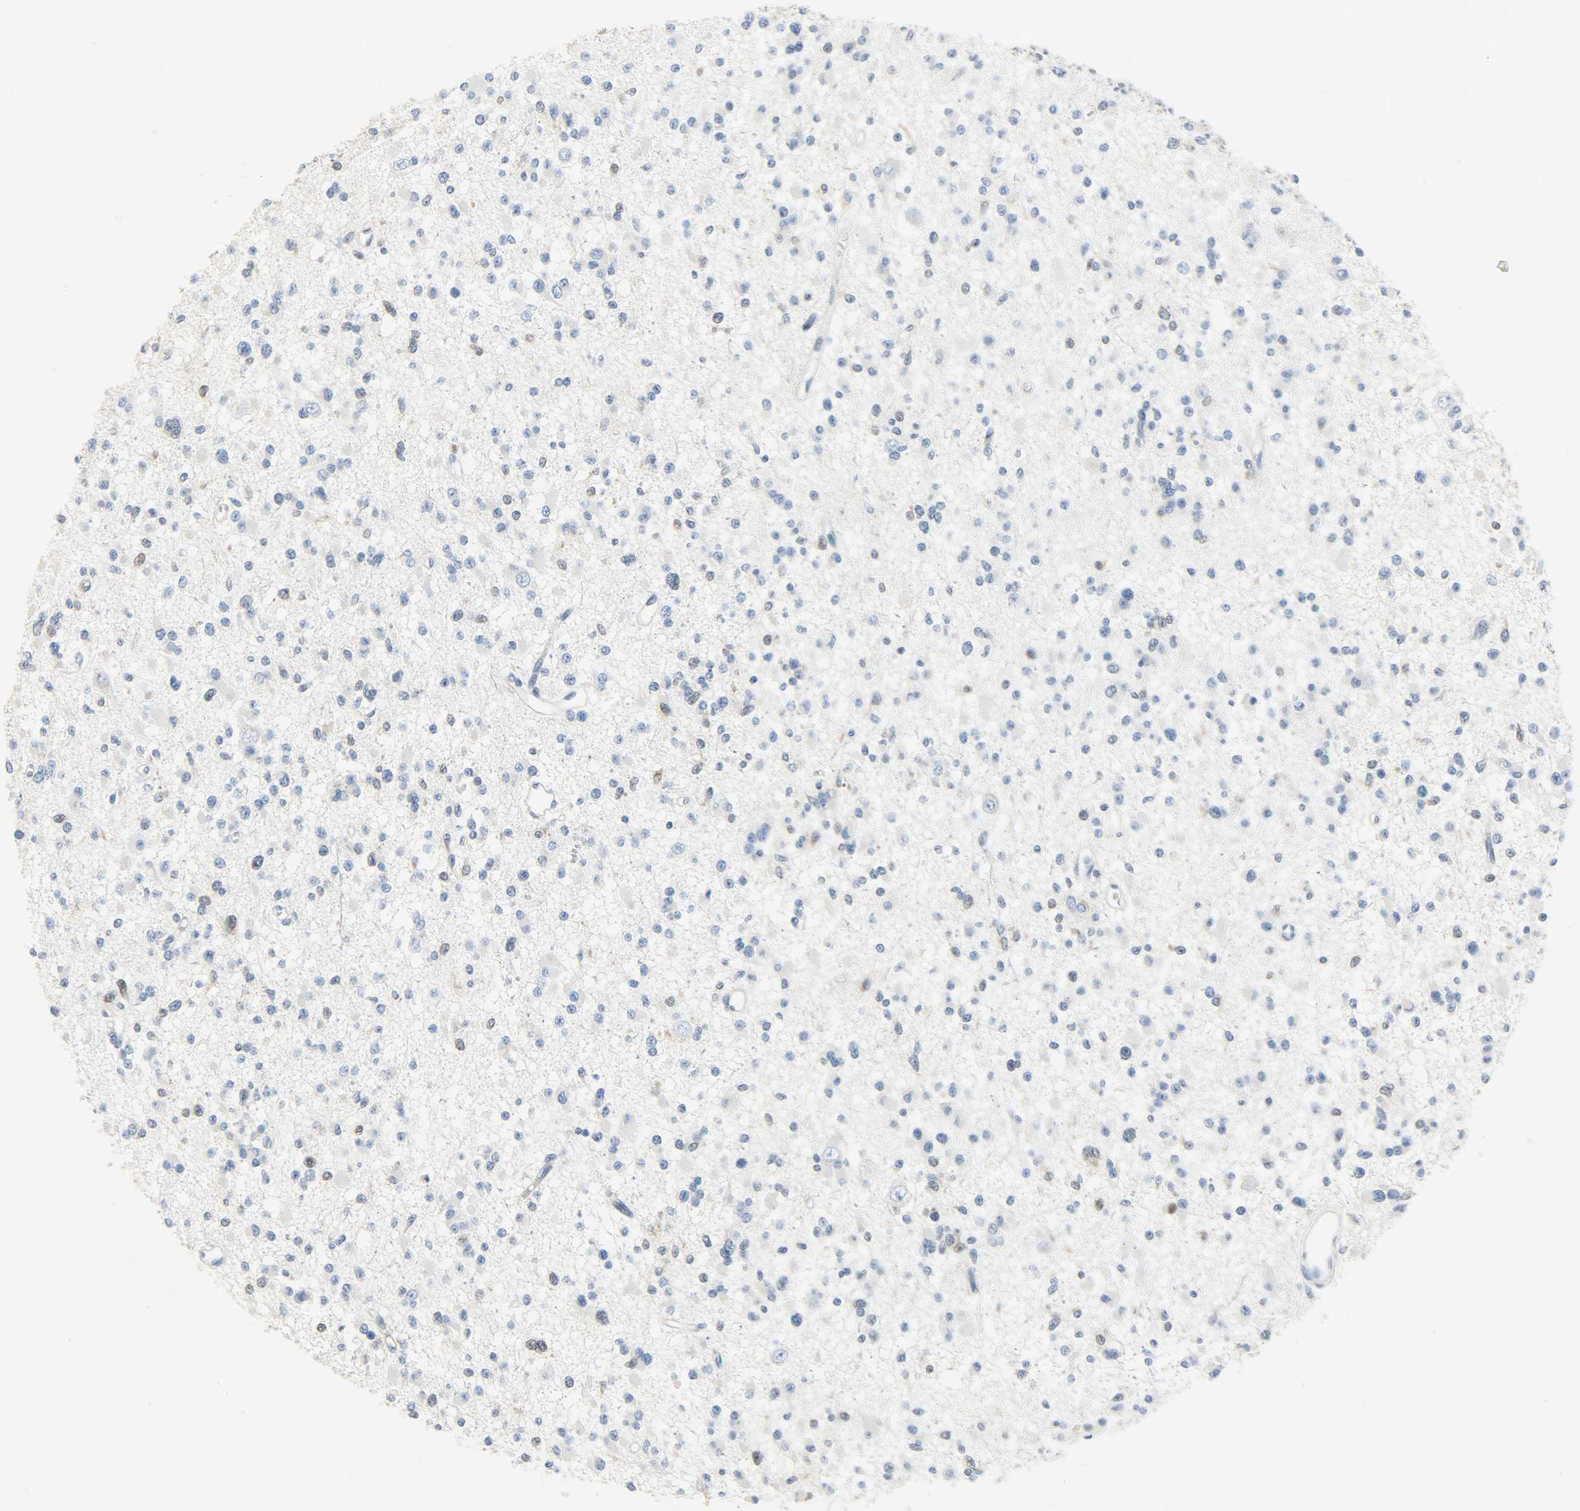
{"staining": {"intensity": "negative", "quantity": "none", "location": "none"}, "tissue": "glioma", "cell_type": "Tumor cells", "image_type": "cancer", "snomed": [{"axis": "morphology", "description": "Glioma, malignant, Low grade"}, {"axis": "topography", "description": "Brain"}], "caption": "An IHC micrograph of malignant low-grade glioma is shown. There is no staining in tumor cells of malignant low-grade glioma. (Stains: DAB (3,3'-diaminobenzidine) immunohistochemistry (IHC) with hematoxylin counter stain, Microscopy: brightfield microscopy at high magnification).", "gene": "EIF4EBP1", "patient": {"sex": "female", "age": 22}}